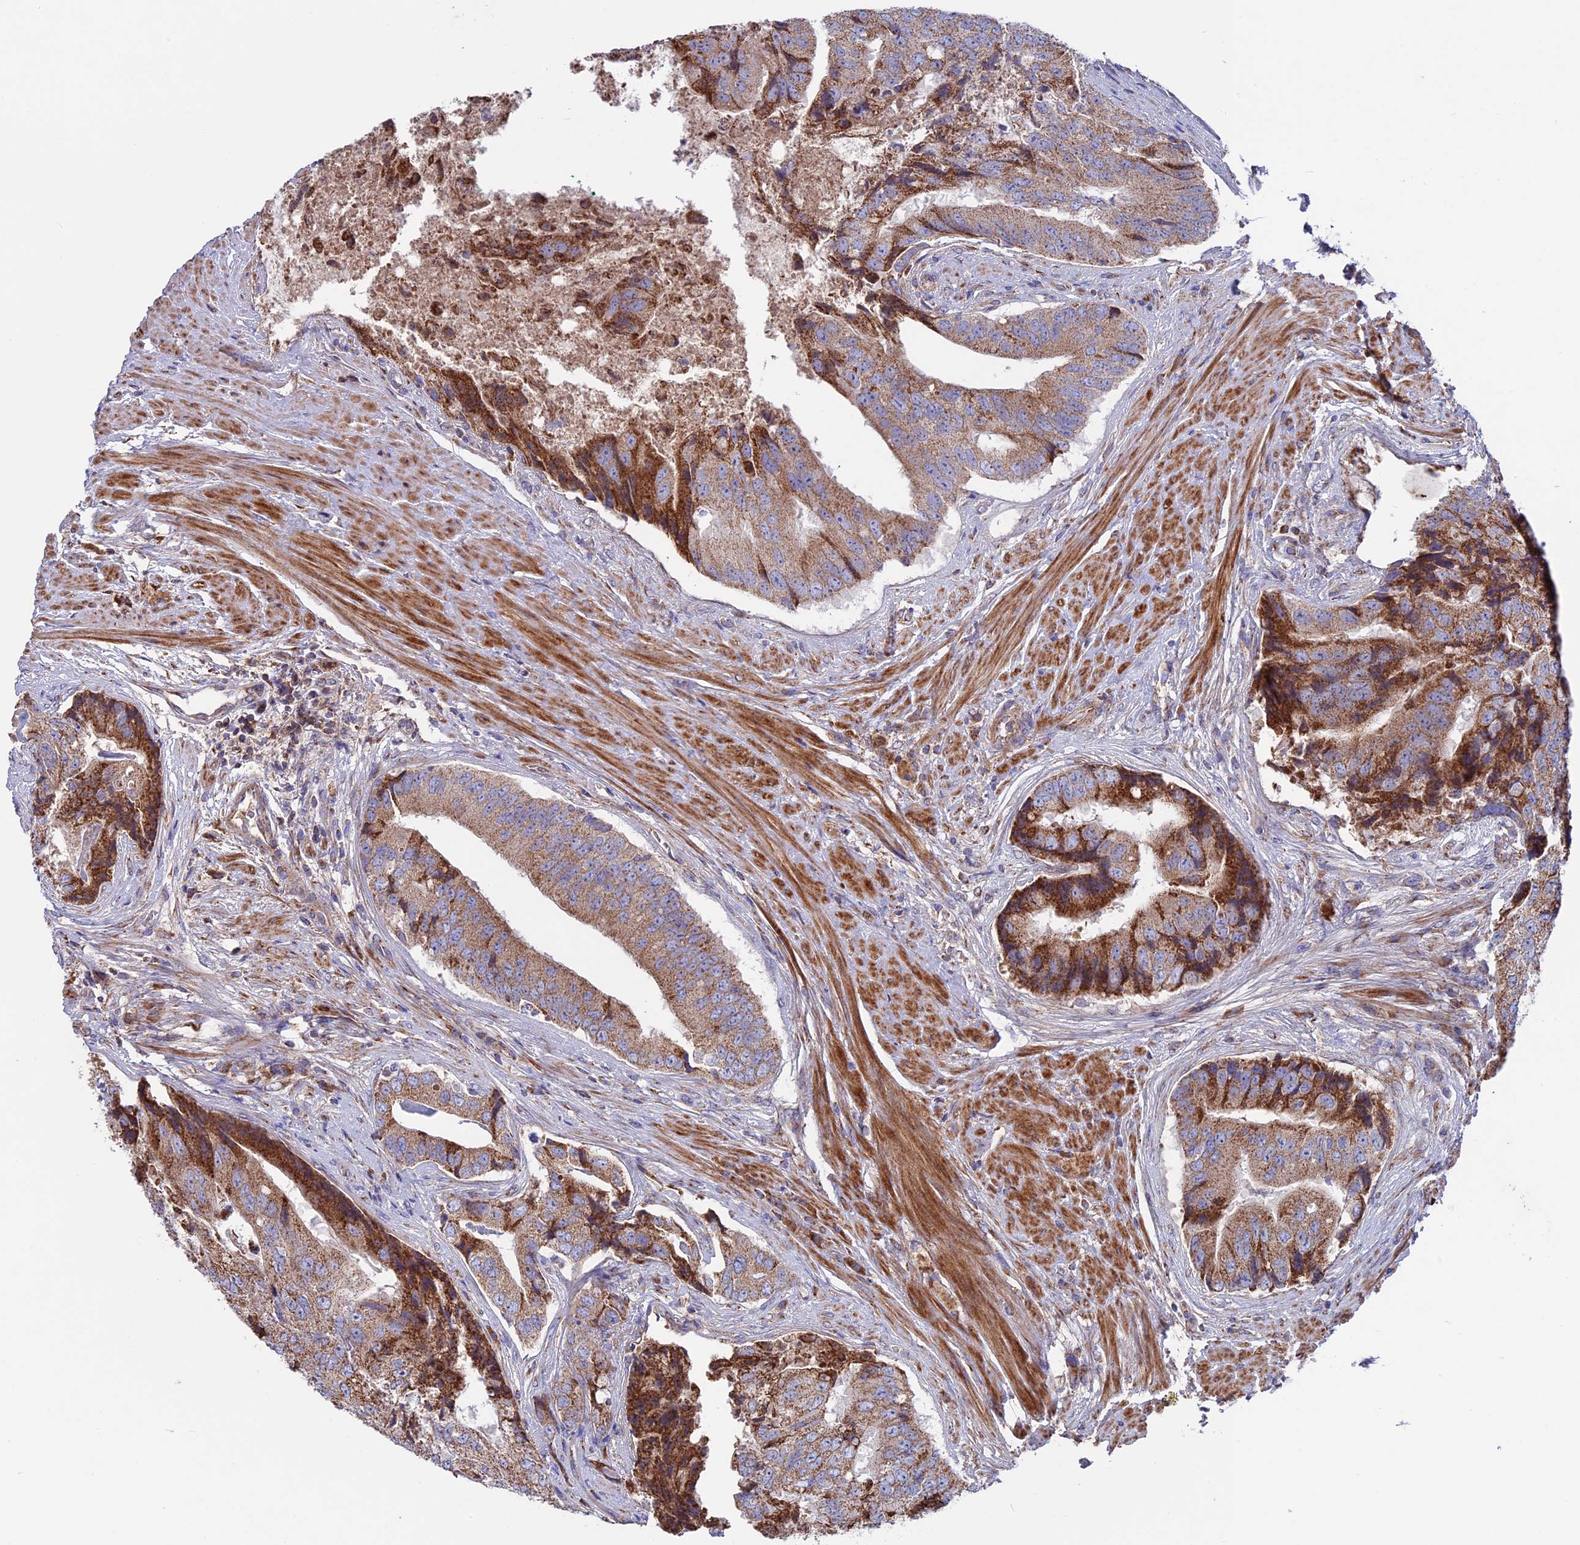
{"staining": {"intensity": "moderate", "quantity": ">75%", "location": "cytoplasmic/membranous"}, "tissue": "prostate cancer", "cell_type": "Tumor cells", "image_type": "cancer", "snomed": [{"axis": "morphology", "description": "Adenocarcinoma, High grade"}, {"axis": "topography", "description": "Prostate"}], "caption": "Immunohistochemical staining of human adenocarcinoma (high-grade) (prostate) shows medium levels of moderate cytoplasmic/membranous positivity in about >75% of tumor cells.", "gene": "SLC15A5", "patient": {"sex": "male", "age": 70}}